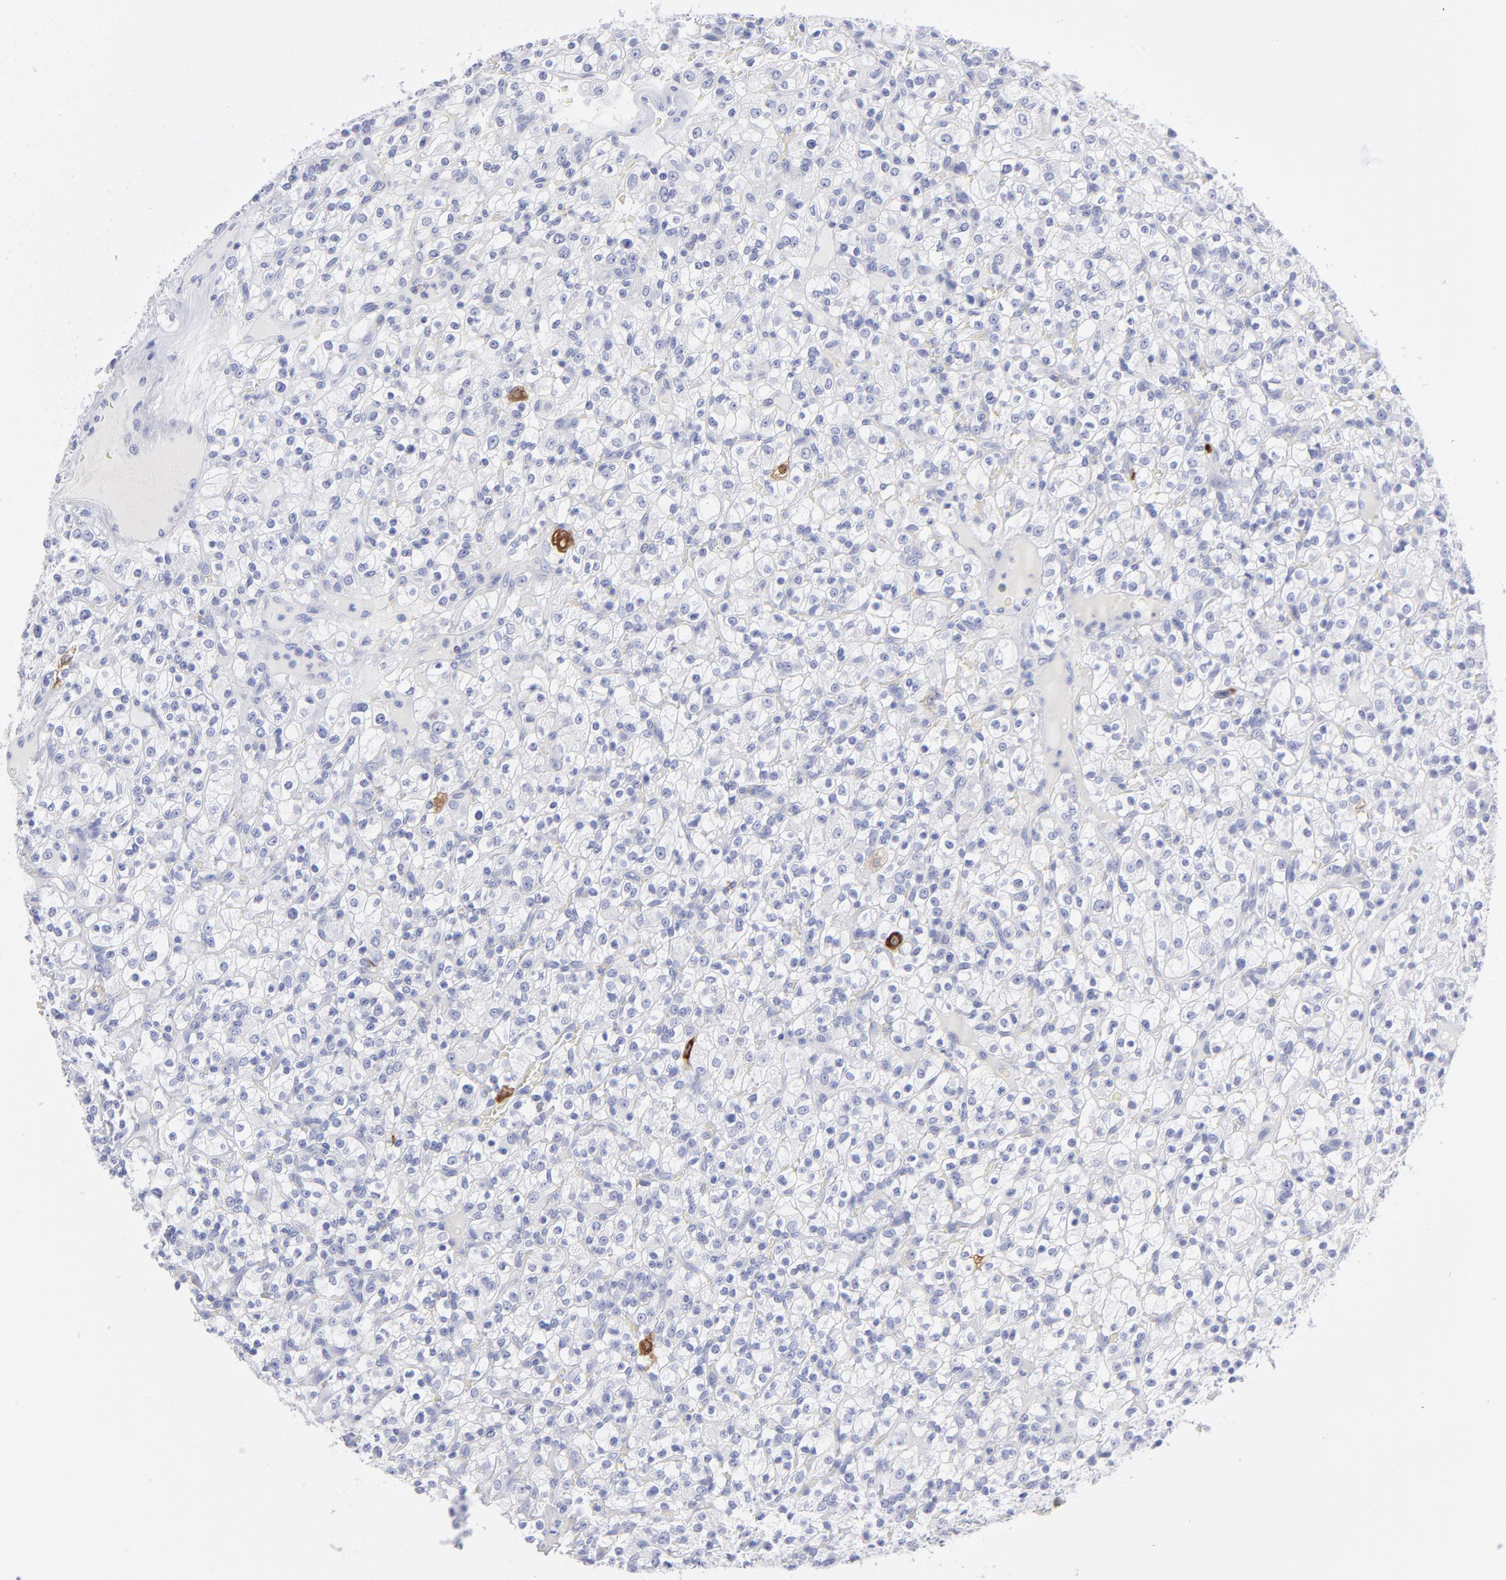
{"staining": {"intensity": "negative", "quantity": "none", "location": "none"}, "tissue": "renal cancer", "cell_type": "Tumor cells", "image_type": "cancer", "snomed": [{"axis": "morphology", "description": "Normal tissue, NOS"}, {"axis": "morphology", "description": "Adenocarcinoma, NOS"}, {"axis": "topography", "description": "Kidney"}], "caption": "A photomicrograph of adenocarcinoma (renal) stained for a protein shows no brown staining in tumor cells.", "gene": "CCNB1", "patient": {"sex": "female", "age": 72}}